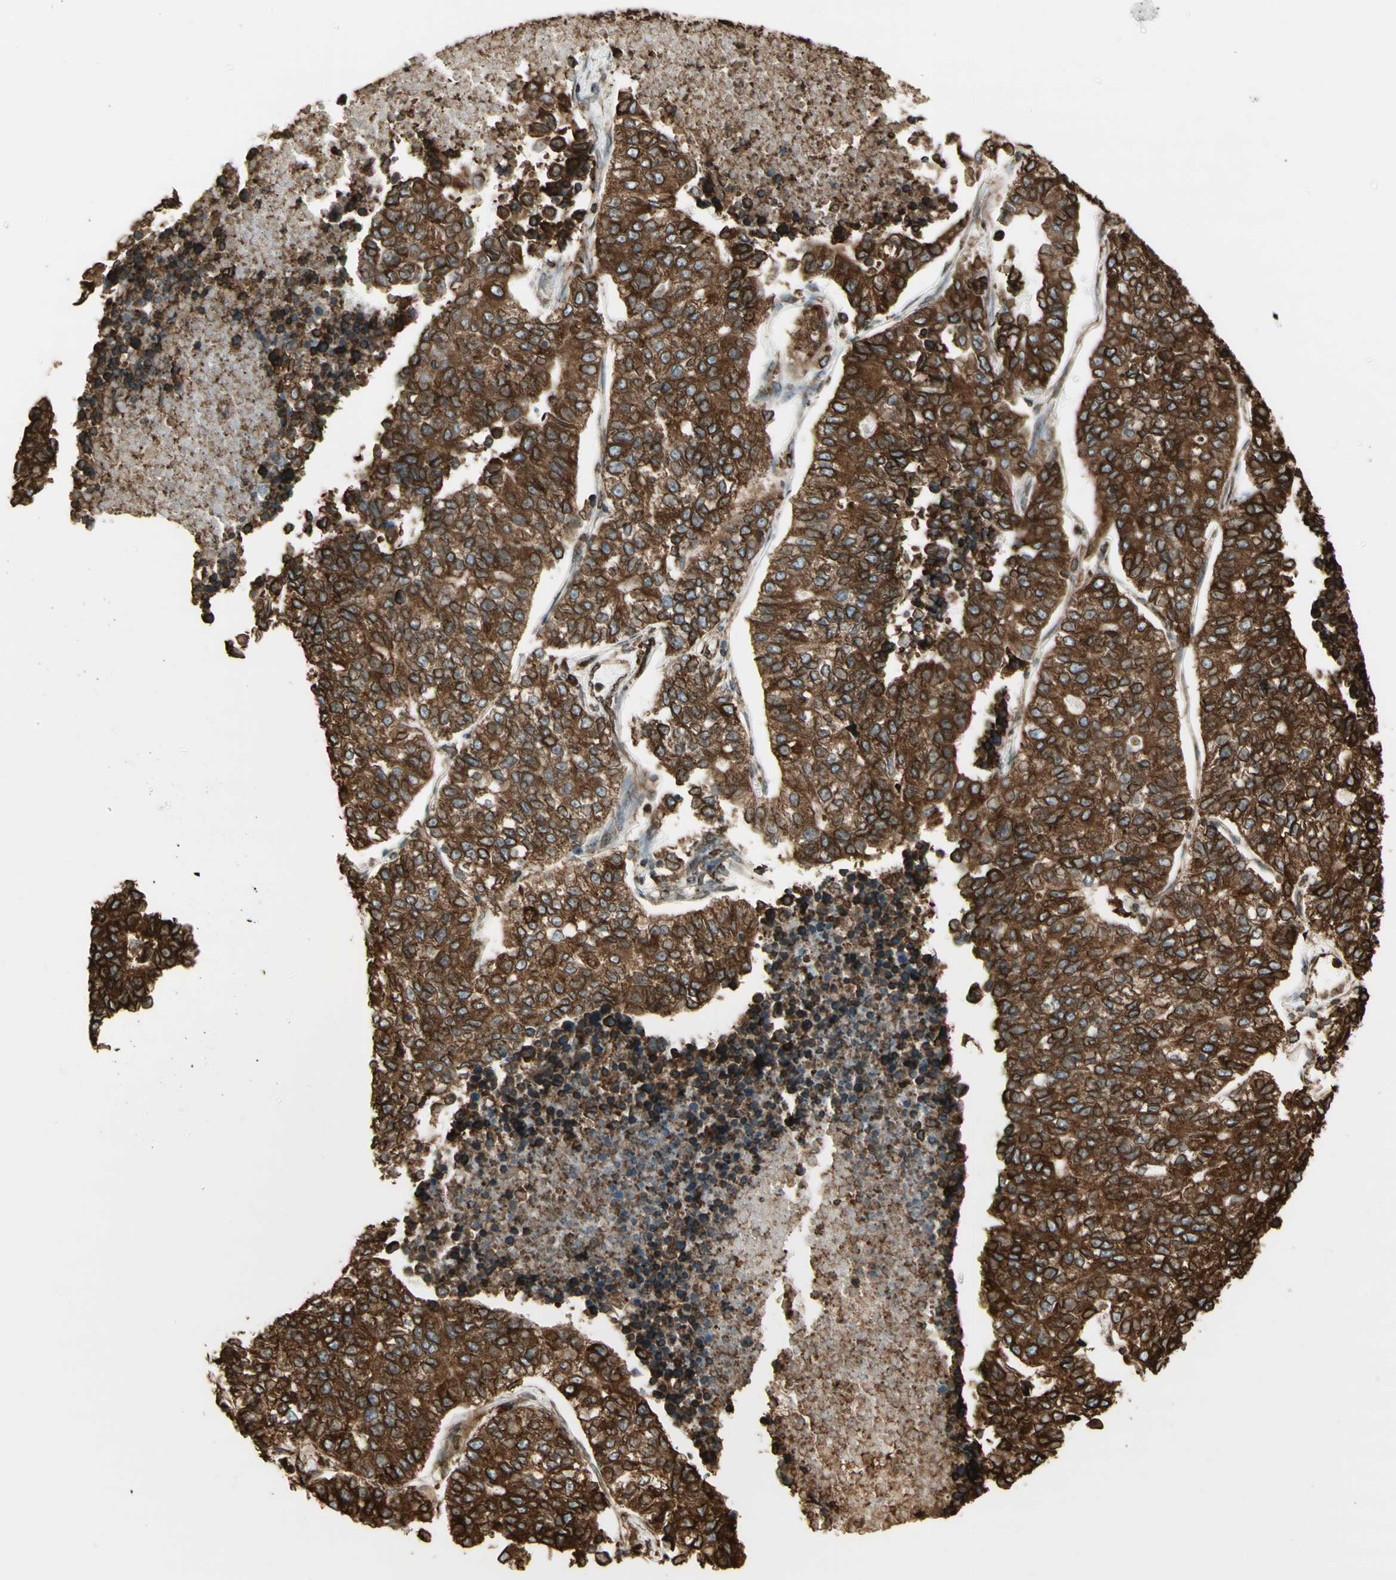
{"staining": {"intensity": "strong", "quantity": ">75%", "location": "cytoplasmic/membranous"}, "tissue": "lung cancer", "cell_type": "Tumor cells", "image_type": "cancer", "snomed": [{"axis": "morphology", "description": "Adenocarcinoma, NOS"}, {"axis": "topography", "description": "Lung"}], "caption": "Lung cancer (adenocarcinoma) tissue demonstrates strong cytoplasmic/membranous staining in approximately >75% of tumor cells, visualized by immunohistochemistry. The staining was performed using DAB (3,3'-diaminobenzidine) to visualize the protein expression in brown, while the nuclei were stained in blue with hematoxylin (Magnification: 20x).", "gene": "CANX", "patient": {"sex": "male", "age": 49}}